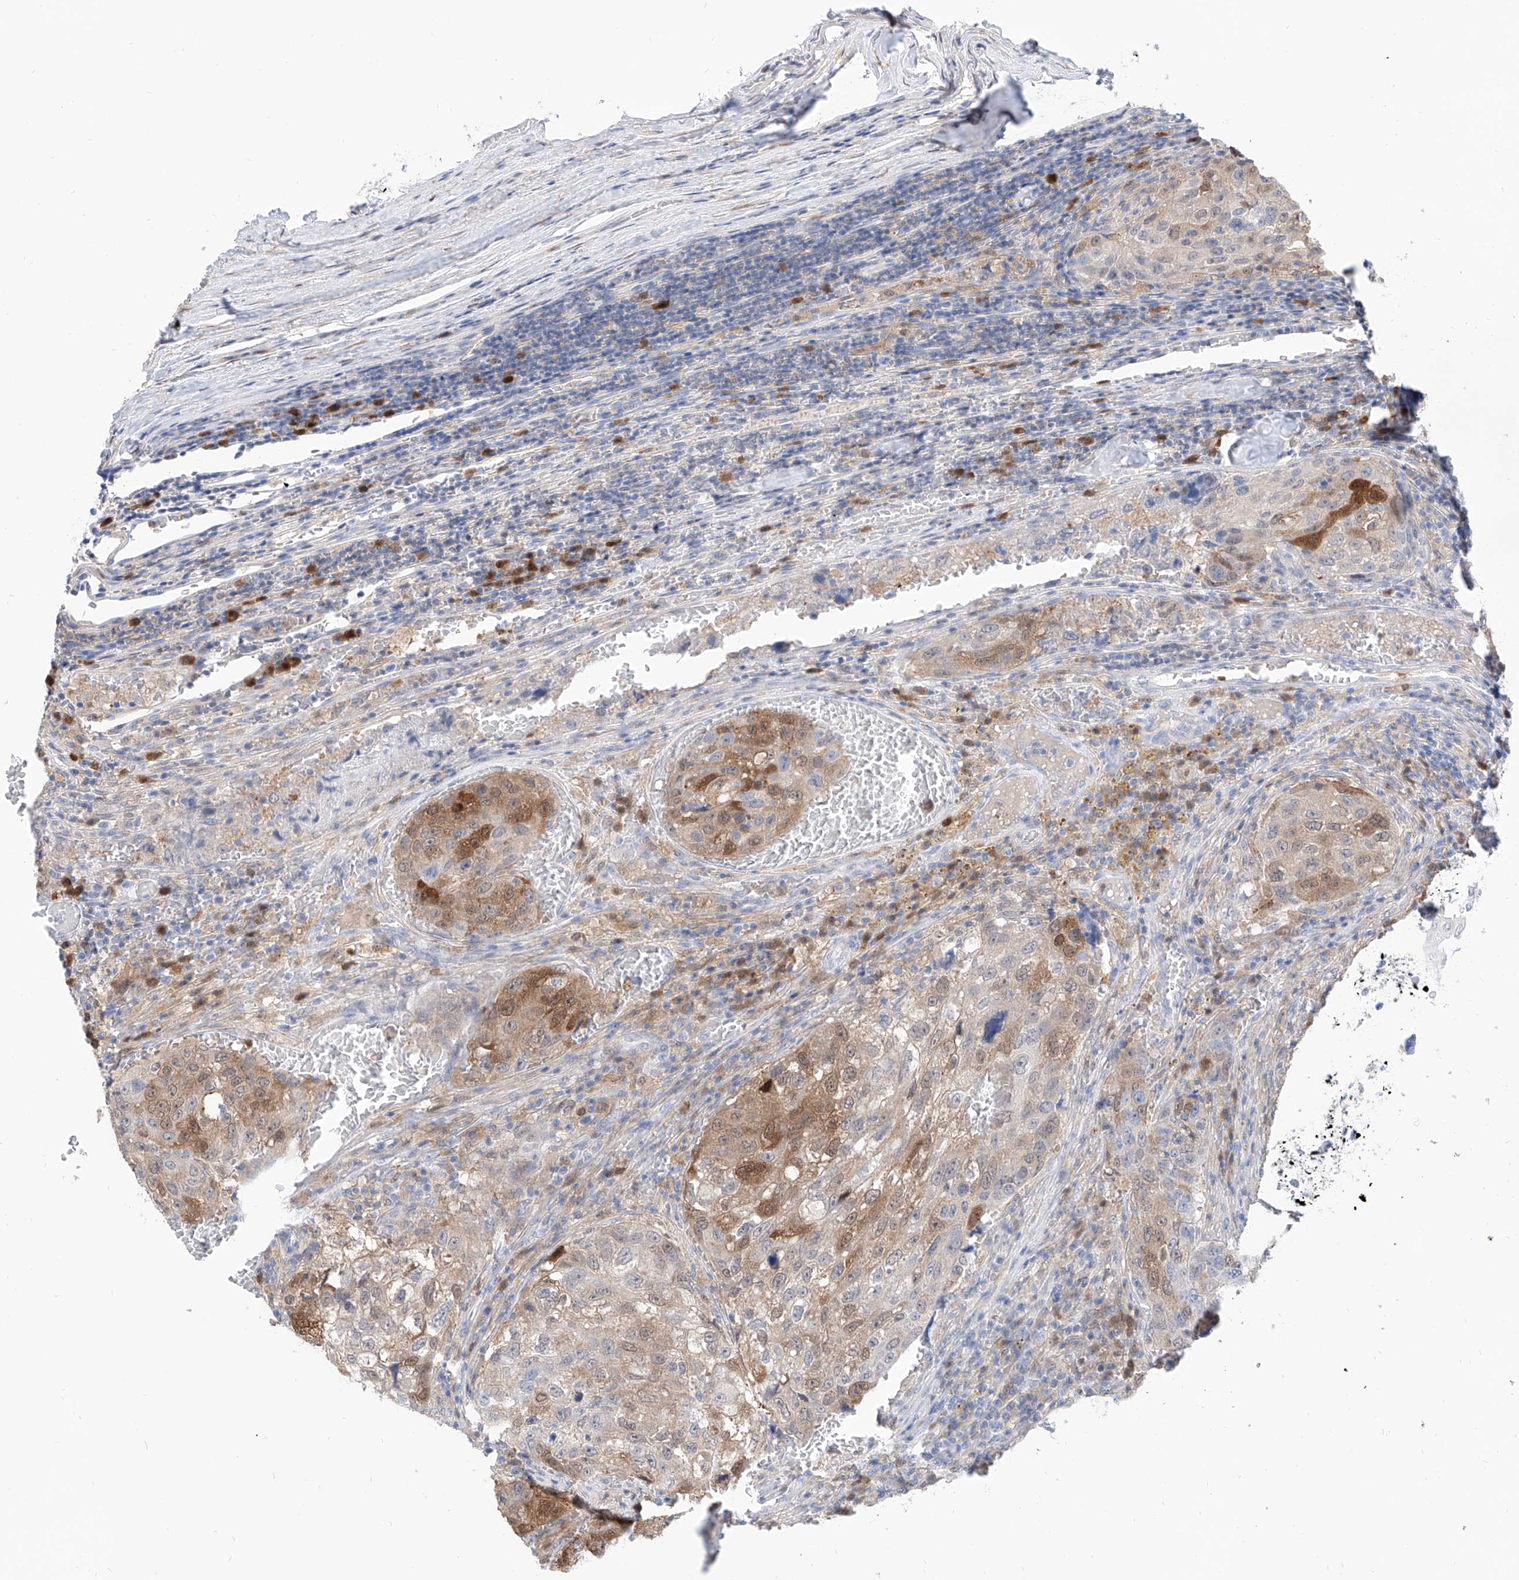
{"staining": {"intensity": "moderate", "quantity": "25%-75%", "location": "cytoplasmic/membranous"}, "tissue": "urothelial cancer", "cell_type": "Tumor cells", "image_type": "cancer", "snomed": [{"axis": "morphology", "description": "Urothelial carcinoma, High grade"}, {"axis": "topography", "description": "Lymph node"}, {"axis": "topography", "description": "Urinary bladder"}], "caption": "Protein staining shows moderate cytoplasmic/membranous staining in about 25%-75% of tumor cells in urothelial cancer.", "gene": "PDXK", "patient": {"sex": "male", "age": 51}}